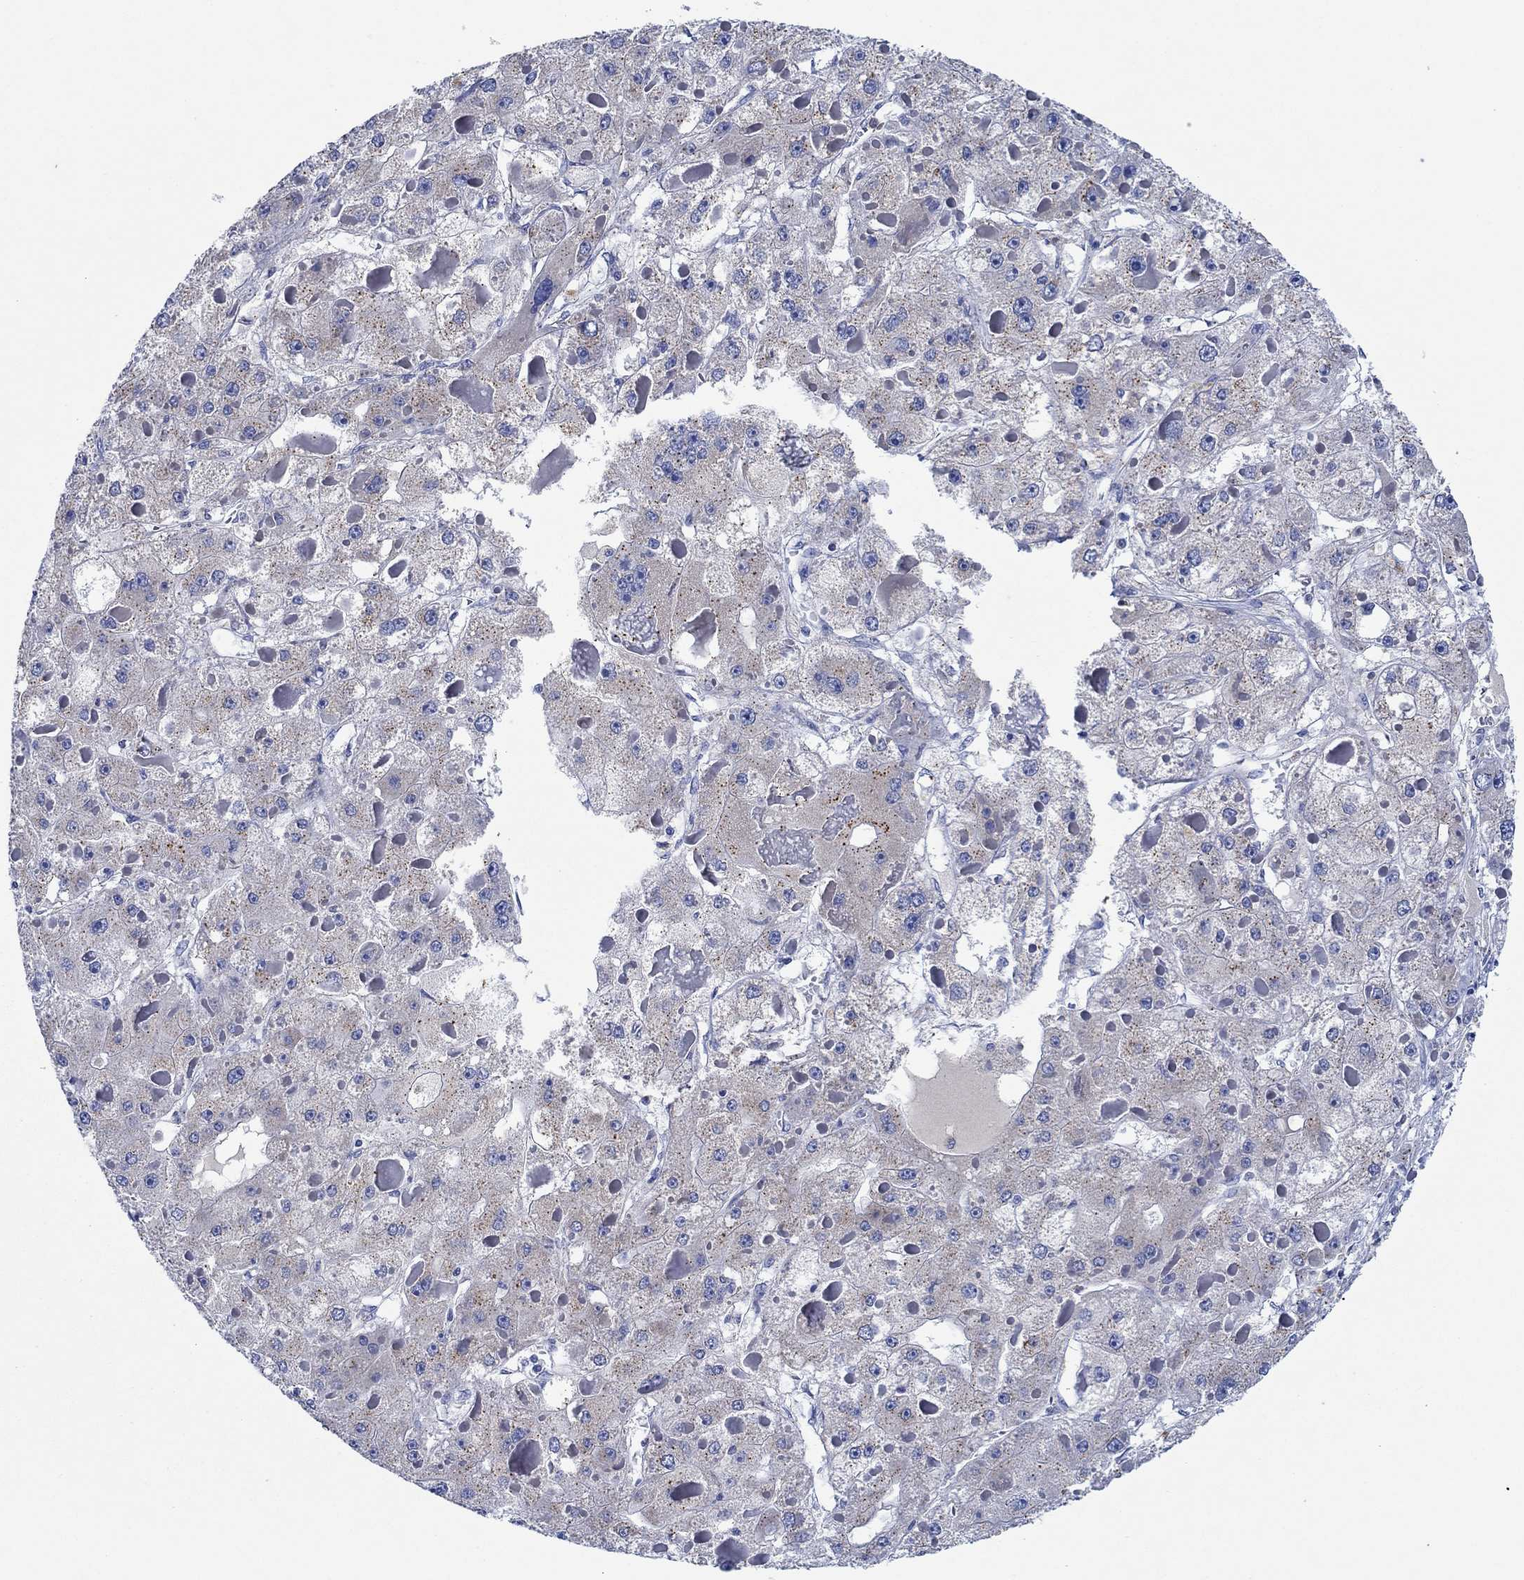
{"staining": {"intensity": "negative", "quantity": "none", "location": "none"}, "tissue": "liver cancer", "cell_type": "Tumor cells", "image_type": "cancer", "snomed": [{"axis": "morphology", "description": "Carcinoma, Hepatocellular, NOS"}, {"axis": "topography", "description": "Liver"}], "caption": "Immunohistochemistry (IHC) photomicrograph of neoplastic tissue: human liver cancer (hepatocellular carcinoma) stained with DAB (3,3'-diaminobenzidine) shows no significant protein positivity in tumor cells. Brightfield microscopy of IHC stained with DAB (3,3'-diaminobenzidine) (brown) and hematoxylin (blue), captured at high magnification.", "gene": "CPM", "patient": {"sex": "female", "age": 73}}